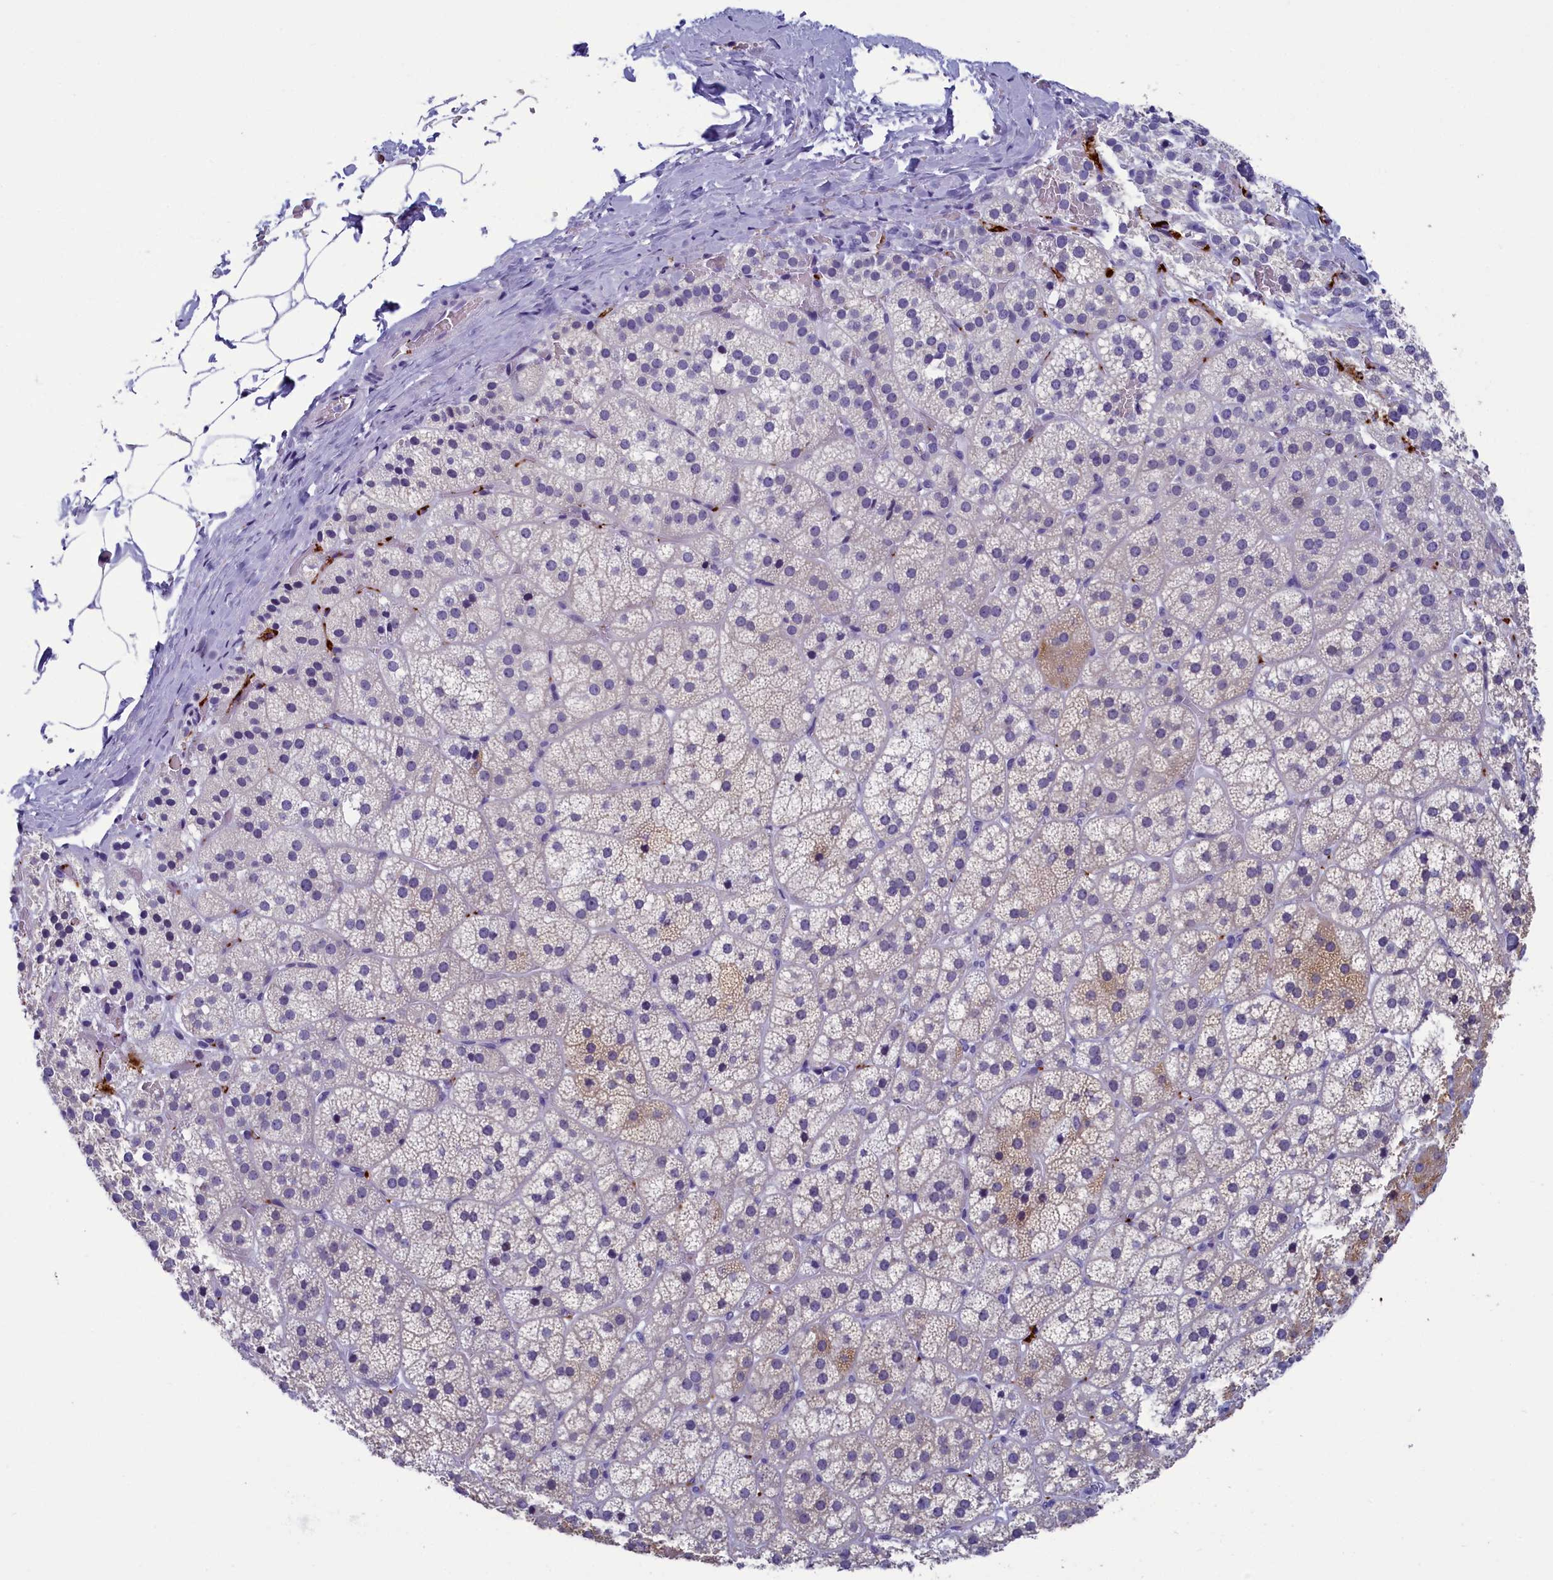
{"staining": {"intensity": "moderate", "quantity": "<25%", "location": "cytoplasmic/membranous"}, "tissue": "adrenal gland", "cell_type": "Glandular cells", "image_type": "normal", "snomed": [{"axis": "morphology", "description": "Normal tissue, NOS"}, {"axis": "topography", "description": "Adrenal gland"}], "caption": "Immunohistochemical staining of normal human adrenal gland displays moderate cytoplasmic/membranous protein expression in about <25% of glandular cells.", "gene": "AIFM2", "patient": {"sex": "female", "age": 44}}